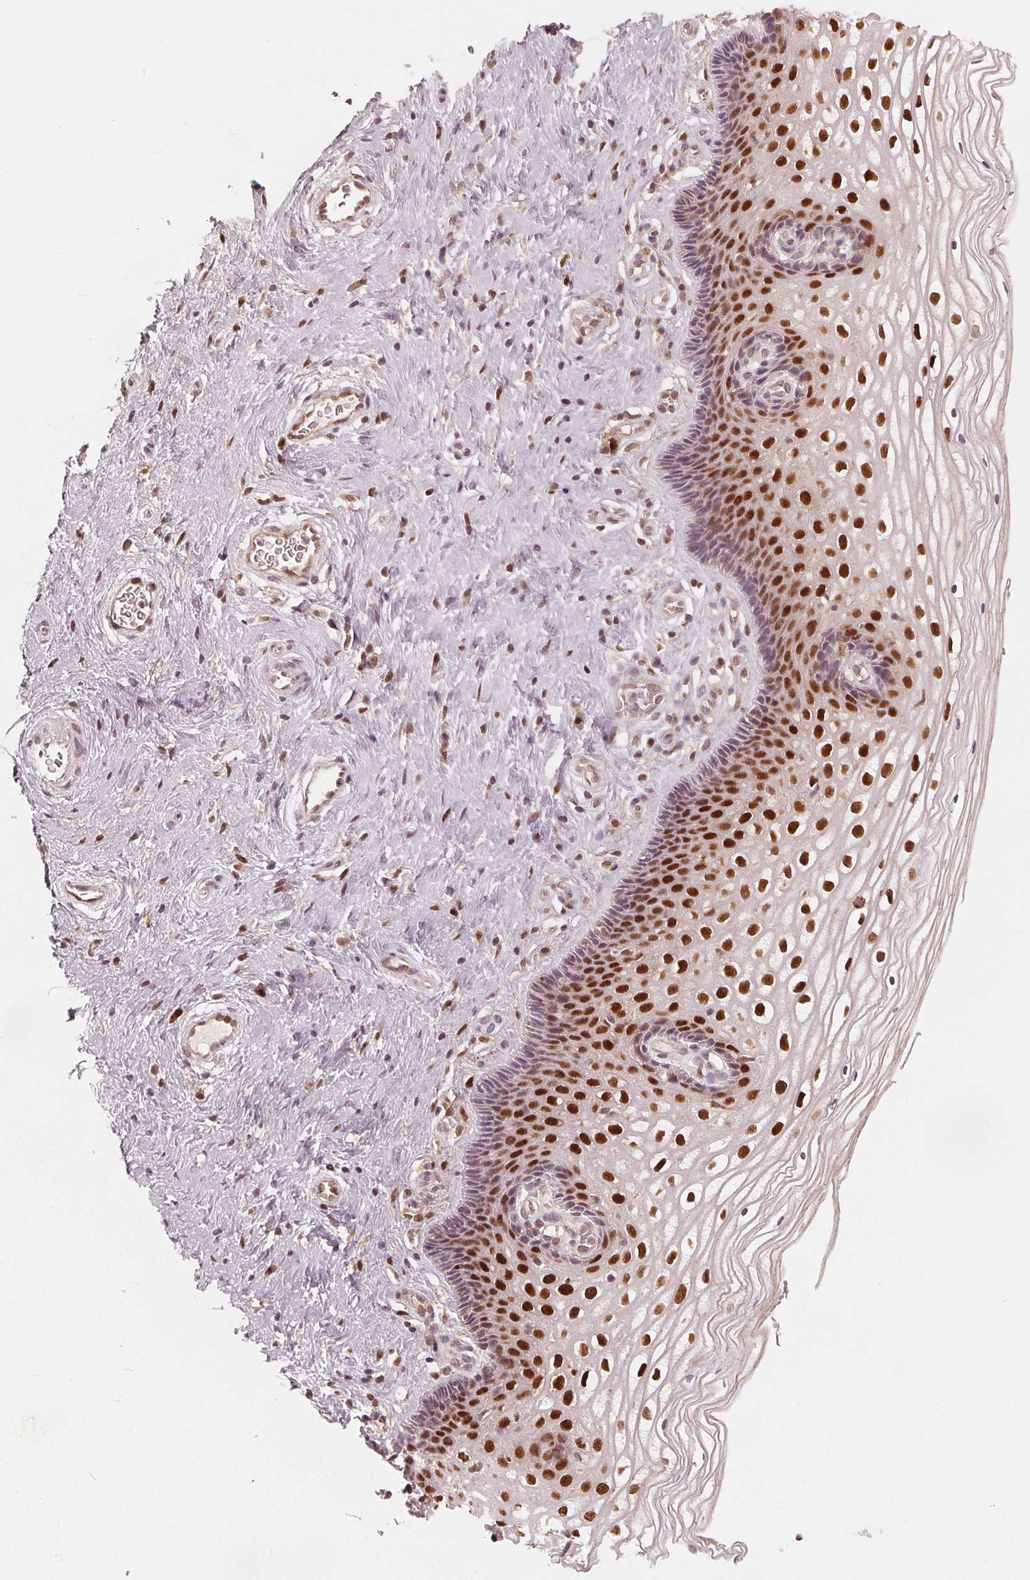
{"staining": {"intensity": "weak", "quantity": "25%-75%", "location": "cytoplasmic/membranous,nuclear"}, "tissue": "cervix", "cell_type": "Glandular cells", "image_type": "normal", "snomed": [{"axis": "morphology", "description": "Normal tissue, NOS"}, {"axis": "topography", "description": "Cervix"}], "caption": "Normal cervix demonstrates weak cytoplasmic/membranous,nuclear expression in approximately 25%-75% of glandular cells, visualized by immunohistochemistry.", "gene": "SQSTM1", "patient": {"sex": "female", "age": 34}}